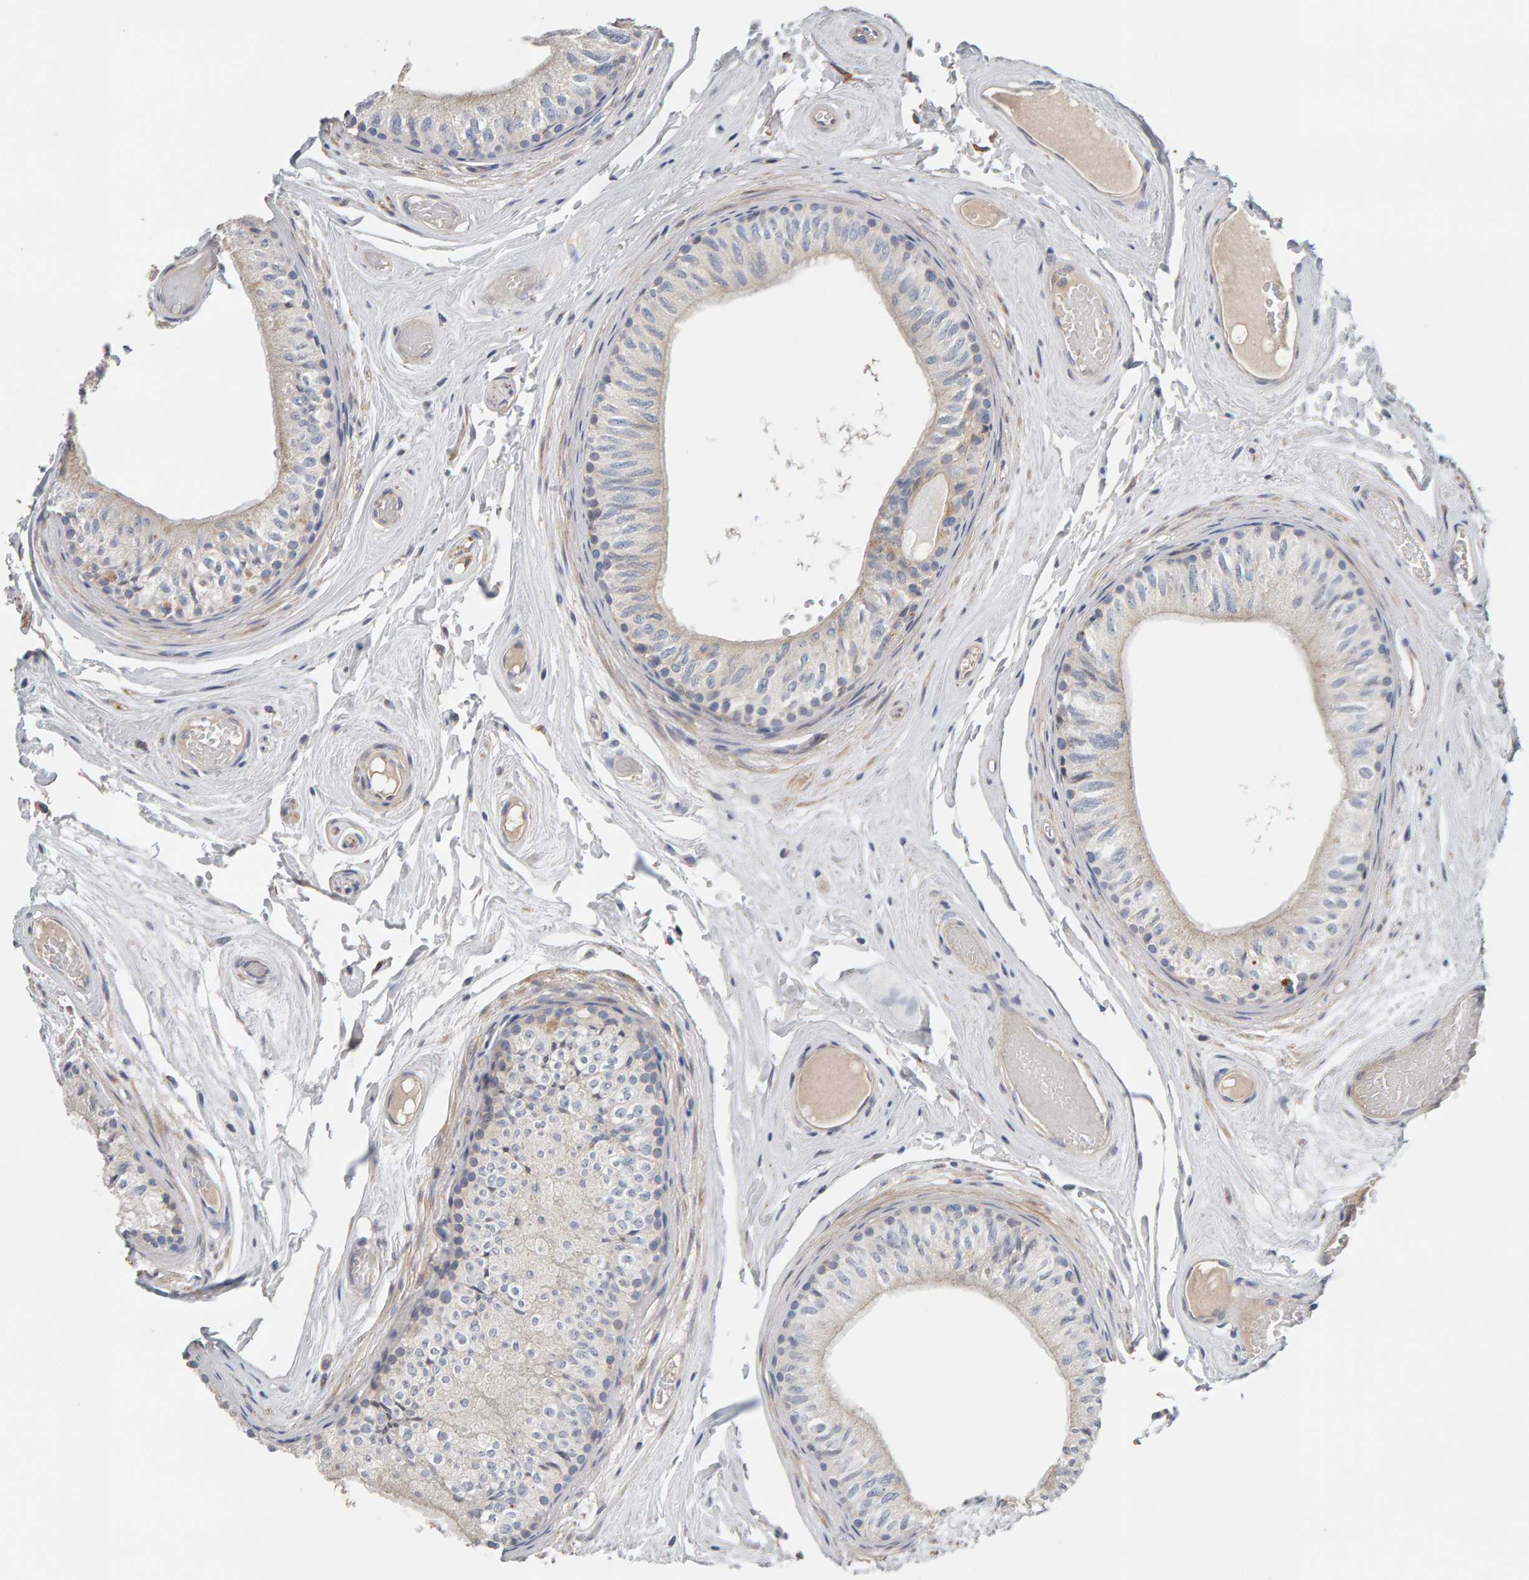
{"staining": {"intensity": "weak", "quantity": "25%-75%", "location": "cytoplasmic/membranous"}, "tissue": "epididymis", "cell_type": "Glandular cells", "image_type": "normal", "snomed": [{"axis": "morphology", "description": "Normal tissue, NOS"}, {"axis": "topography", "description": "Epididymis"}], "caption": "Benign epididymis was stained to show a protein in brown. There is low levels of weak cytoplasmic/membranous expression in approximately 25%-75% of glandular cells. (DAB IHC, brown staining for protein, blue staining for nuclei).", "gene": "IPPK", "patient": {"sex": "male", "age": 79}}